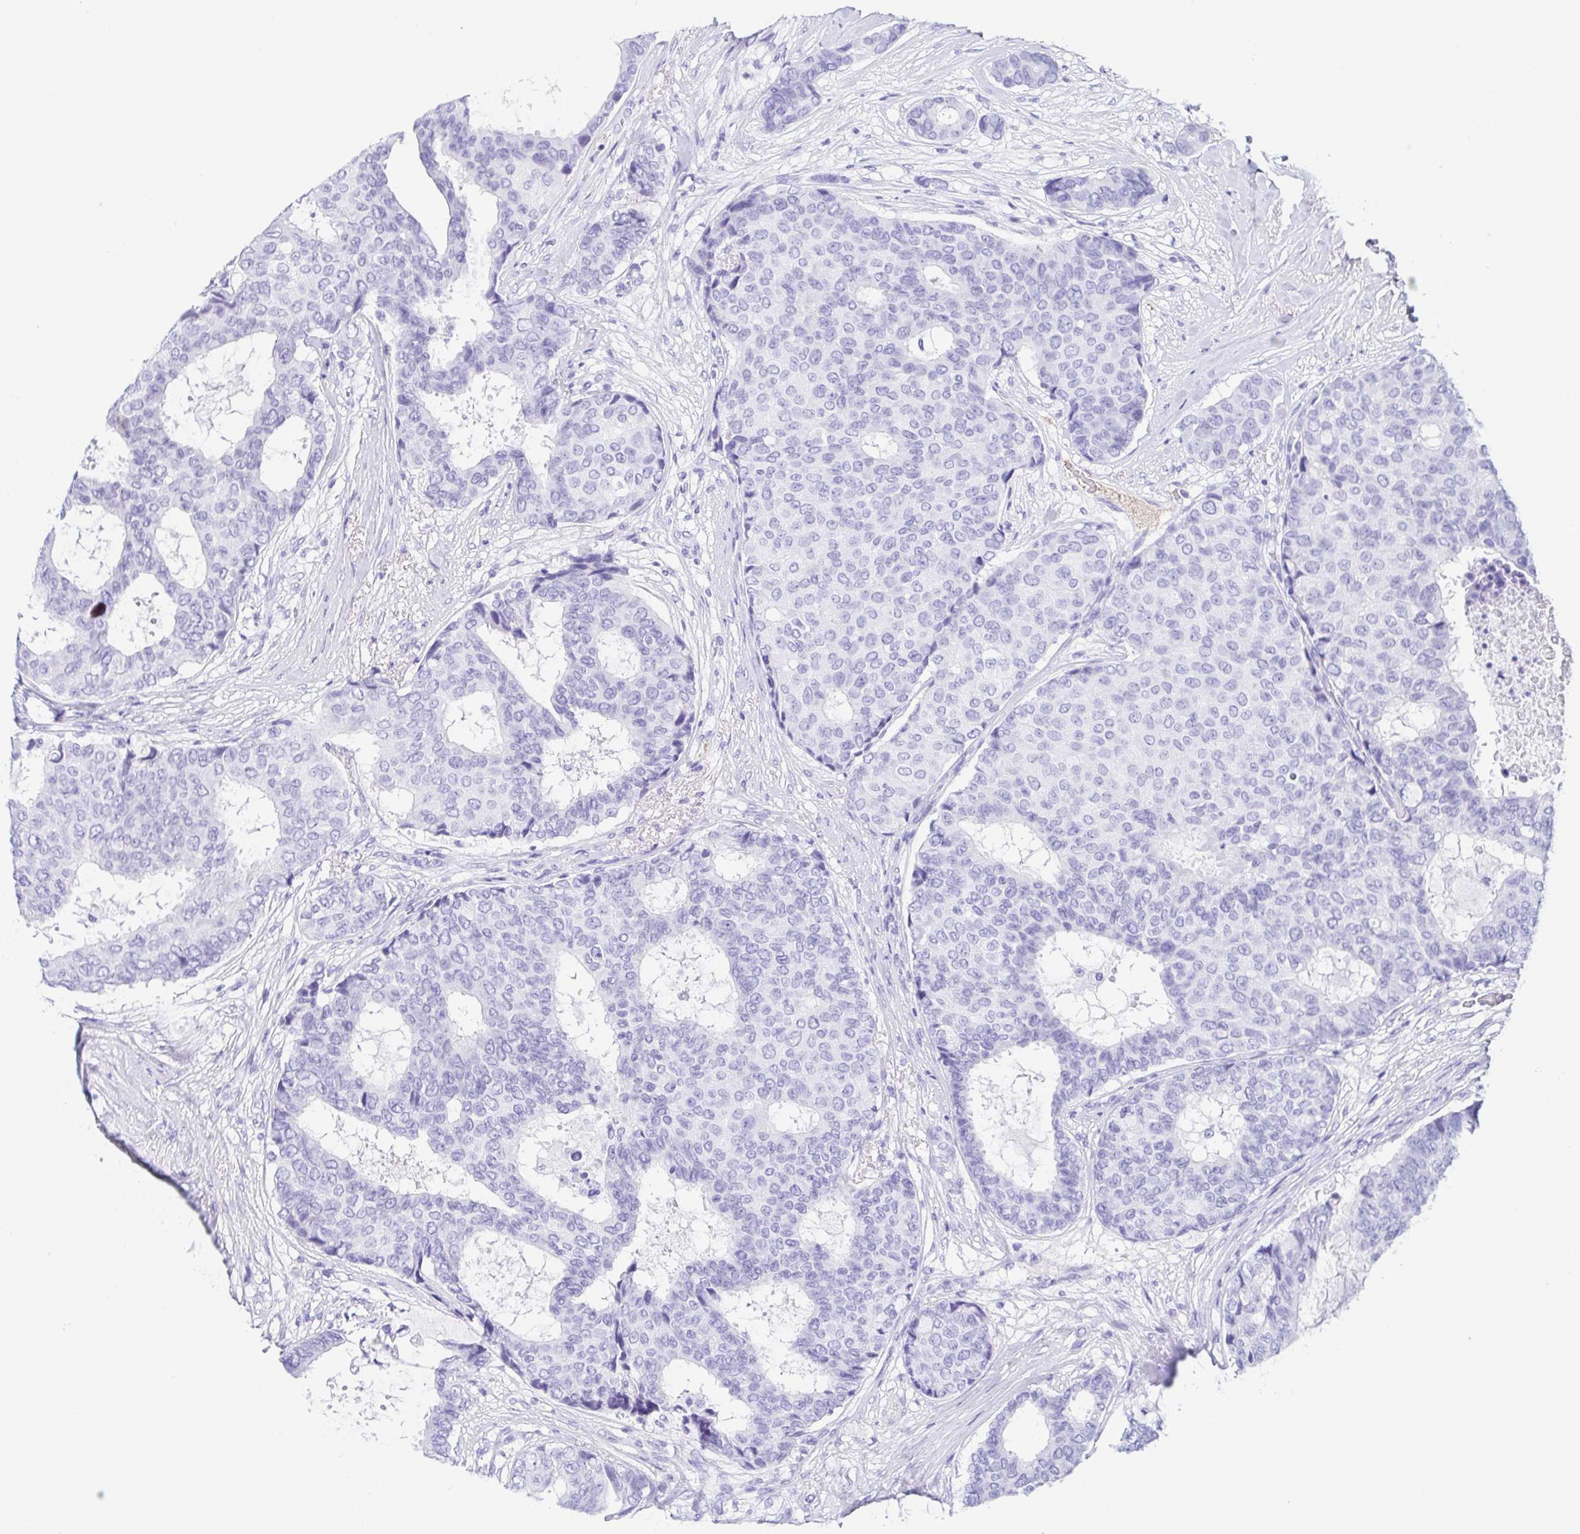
{"staining": {"intensity": "negative", "quantity": "none", "location": "none"}, "tissue": "breast cancer", "cell_type": "Tumor cells", "image_type": "cancer", "snomed": [{"axis": "morphology", "description": "Duct carcinoma"}, {"axis": "topography", "description": "Breast"}], "caption": "A high-resolution micrograph shows immunohistochemistry (IHC) staining of invasive ductal carcinoma (breast), which demonstrates no significant positivity in tumor cells. The staining is performed using DAB brown chromogen with nuclei counter-stained in using hematoxylin.", "gene": "GKN1", "patient": {"sex": "female", "age": 75}}